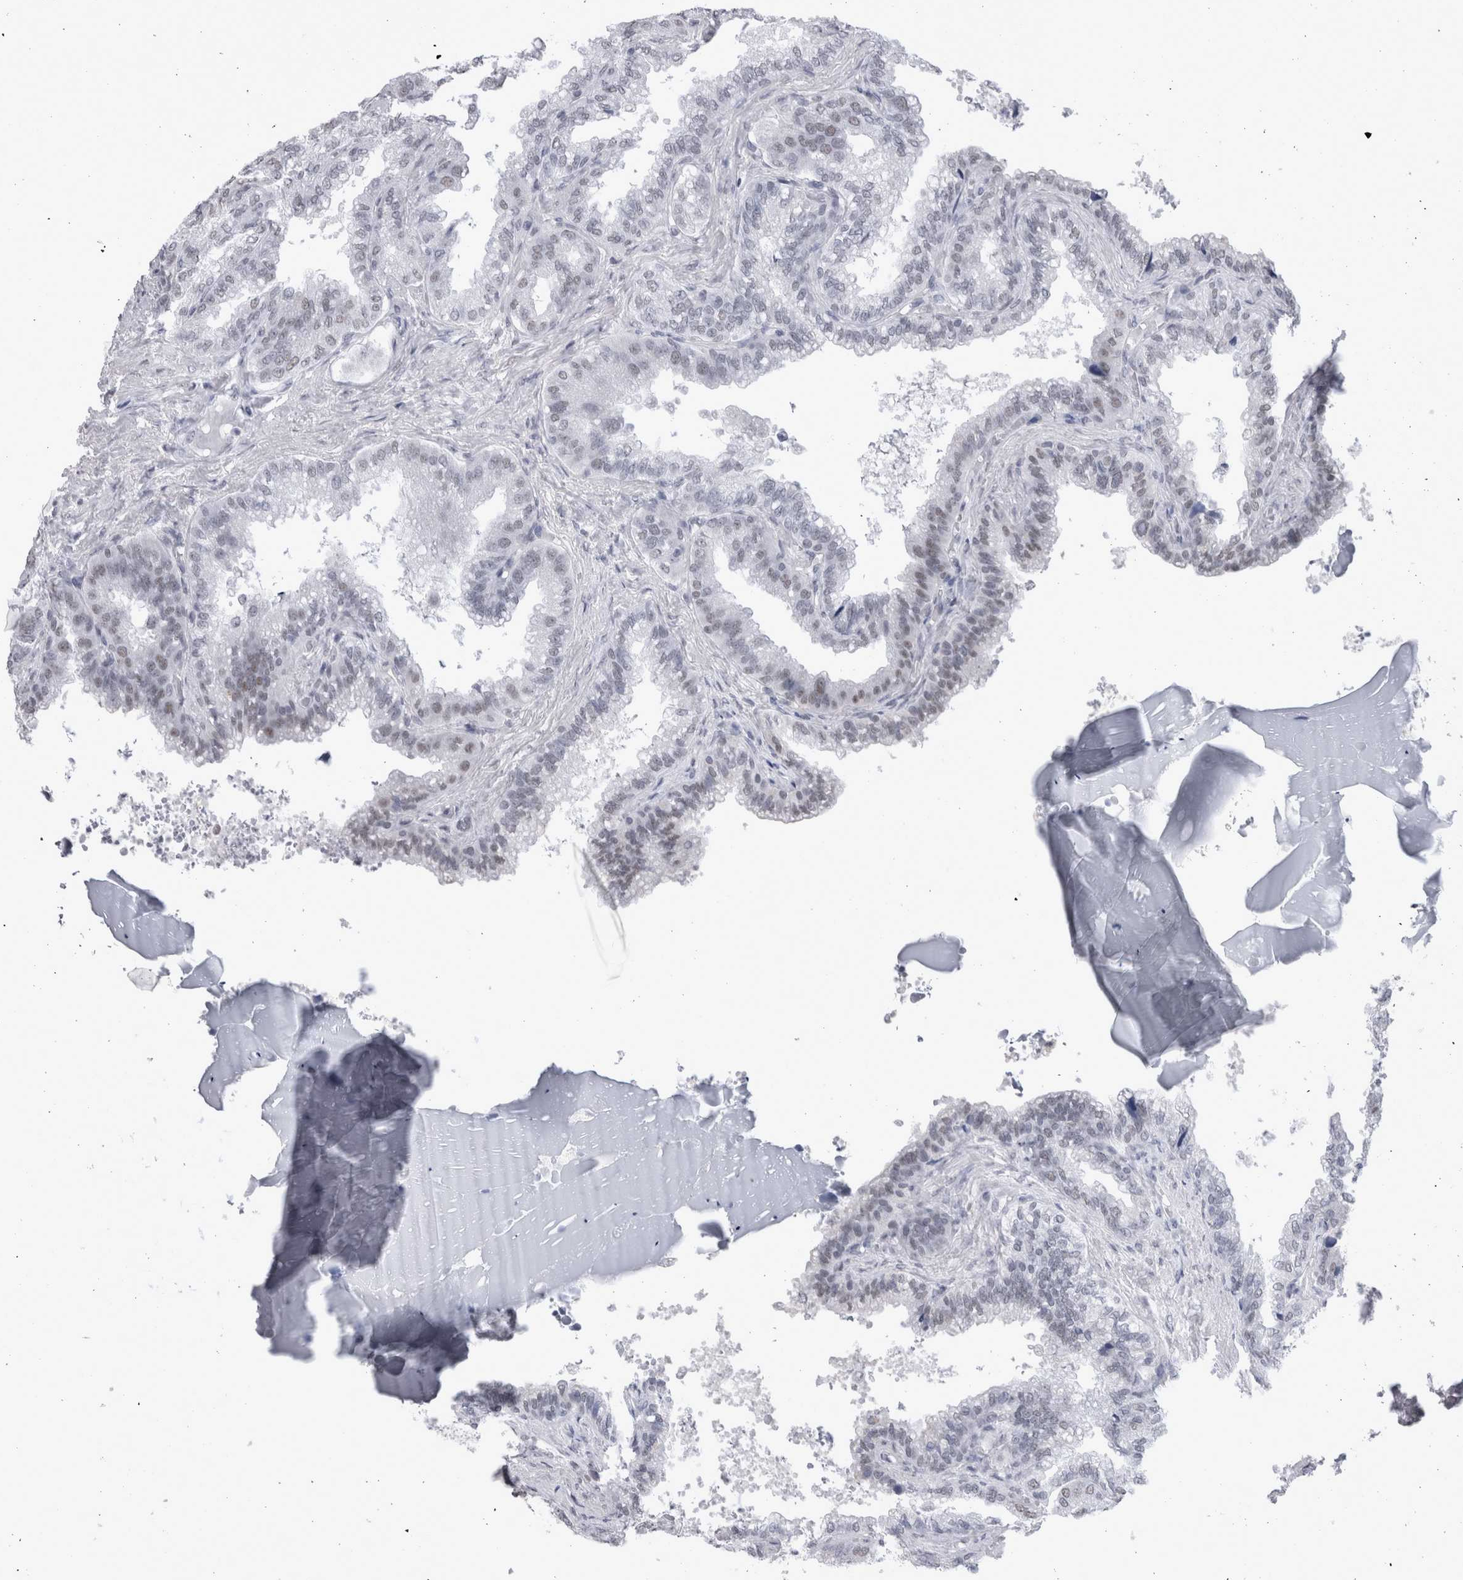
{"staining": {"intensity": "weak", "quantity": "25%-75%", "location": "nuclear"}, "tissue": "seminal vesicle", "cell_type": "Glandular cells", "image_type": "normal", "snomed": [{"axis": "morphology", "description": "Normal tissue, NOS"}, {"axis": "topography", "description": "Seminal veicle"}], "caption": "Immunohistochemical staining of unremarkable seminal vesicle exhibits weak nuclear protein expression in about 25%-75% of glandular cells. Using DAB (3,3'-diaminobenzidine) (brown) and hematoxylin (blue) stains, captured at high magnification using brightfield microscopy.", "gene": "API5", "patient": {"sex": "male", "age": 46}}